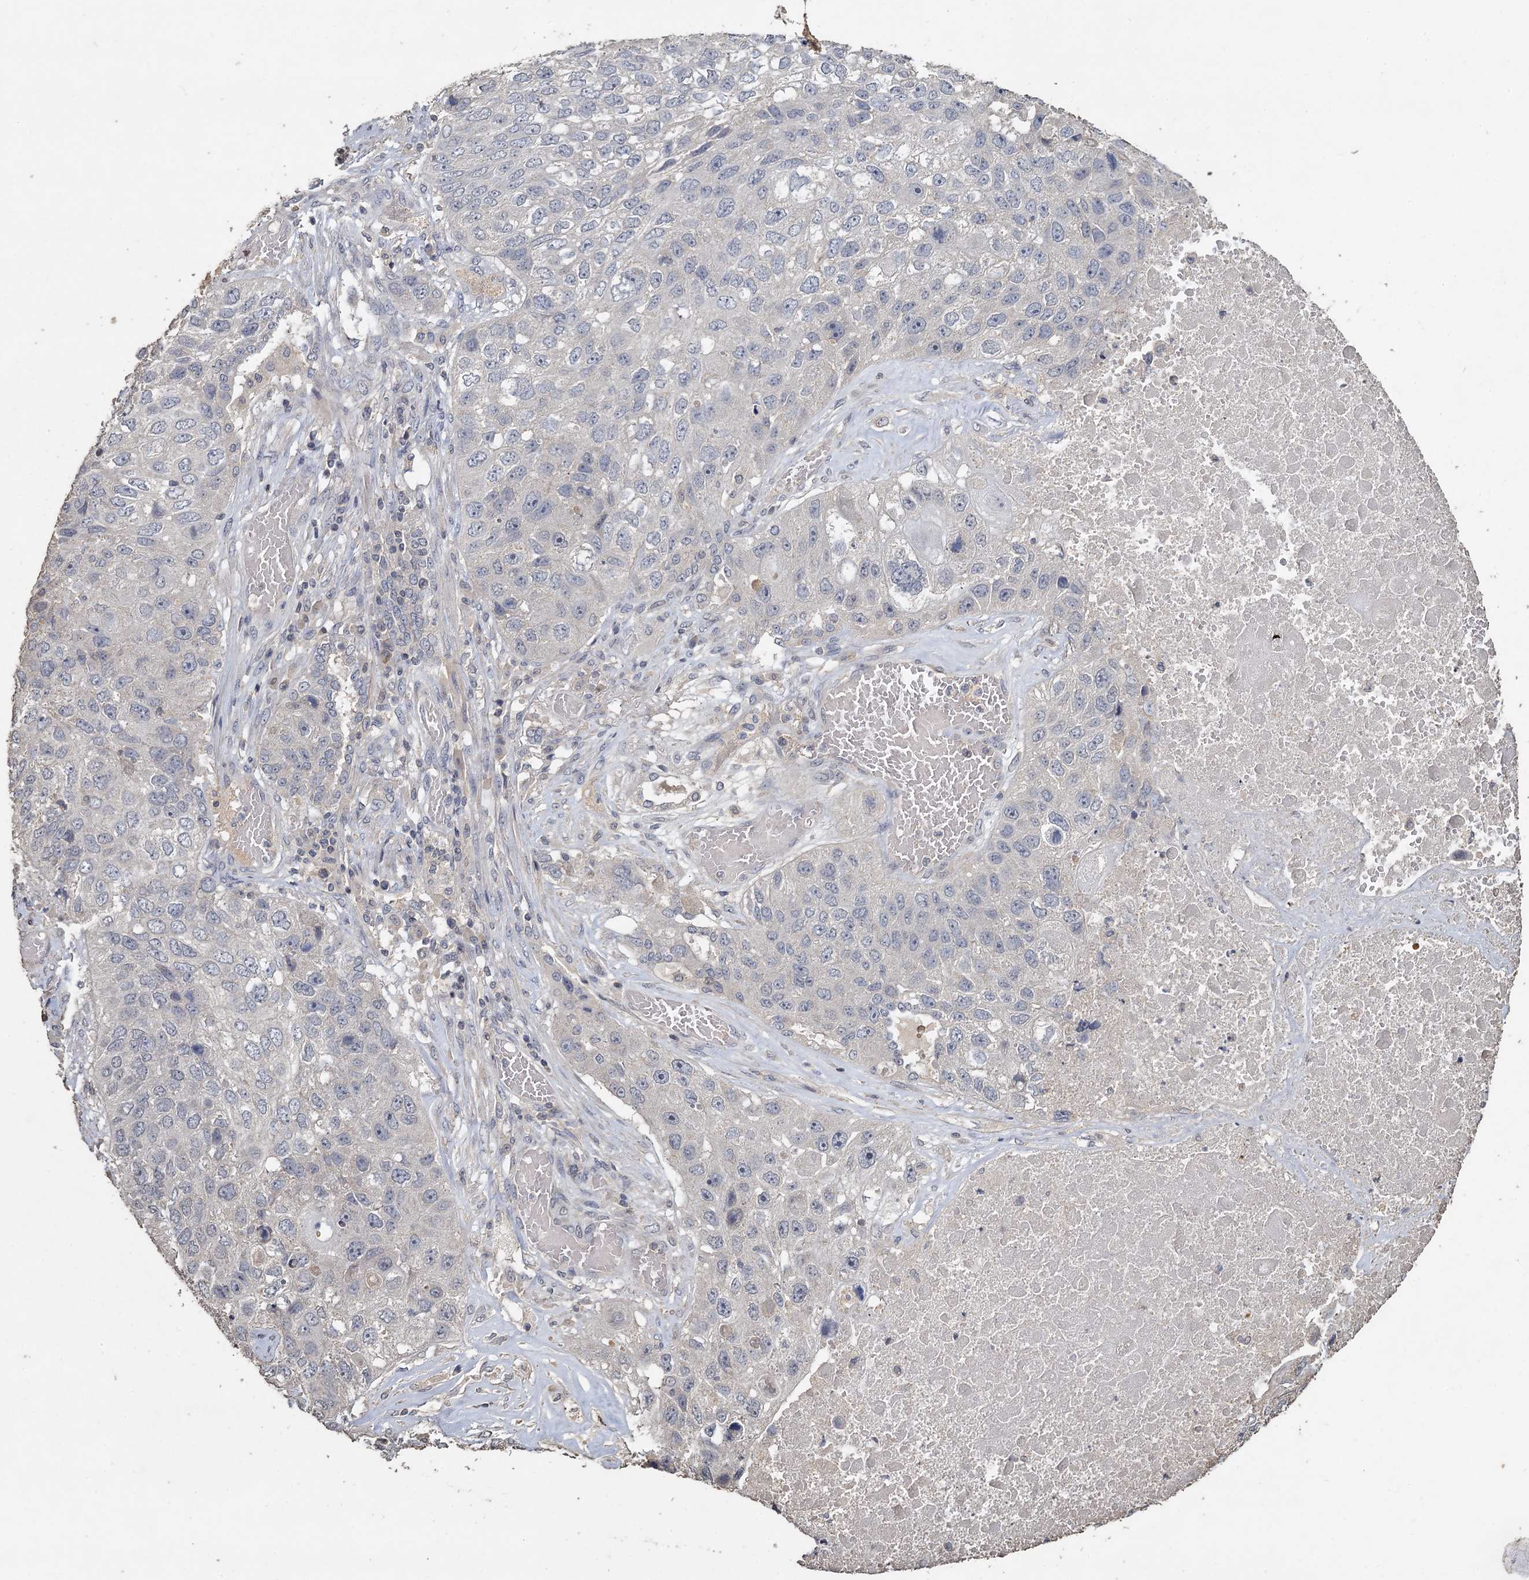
{"staining": {"intensity": "negative", "quantity": "none", "location": "none"}, "tissue": "lung cancer", "cell_type": "Tumor cells", "image_type": "cancer", "snomed": [{"axis": "morphology", "description": "Squamous cell carcinoma, NOS"}, {"axis": "topography", "description": "Lung"}], "caption": "Immunohistochemistry (IHC) of human lung cancer (squamous cell carcinoma) displays no staining in tumor cells.", "gene": "CCDC61", "patient": {"sex": "male", "age": 61}}